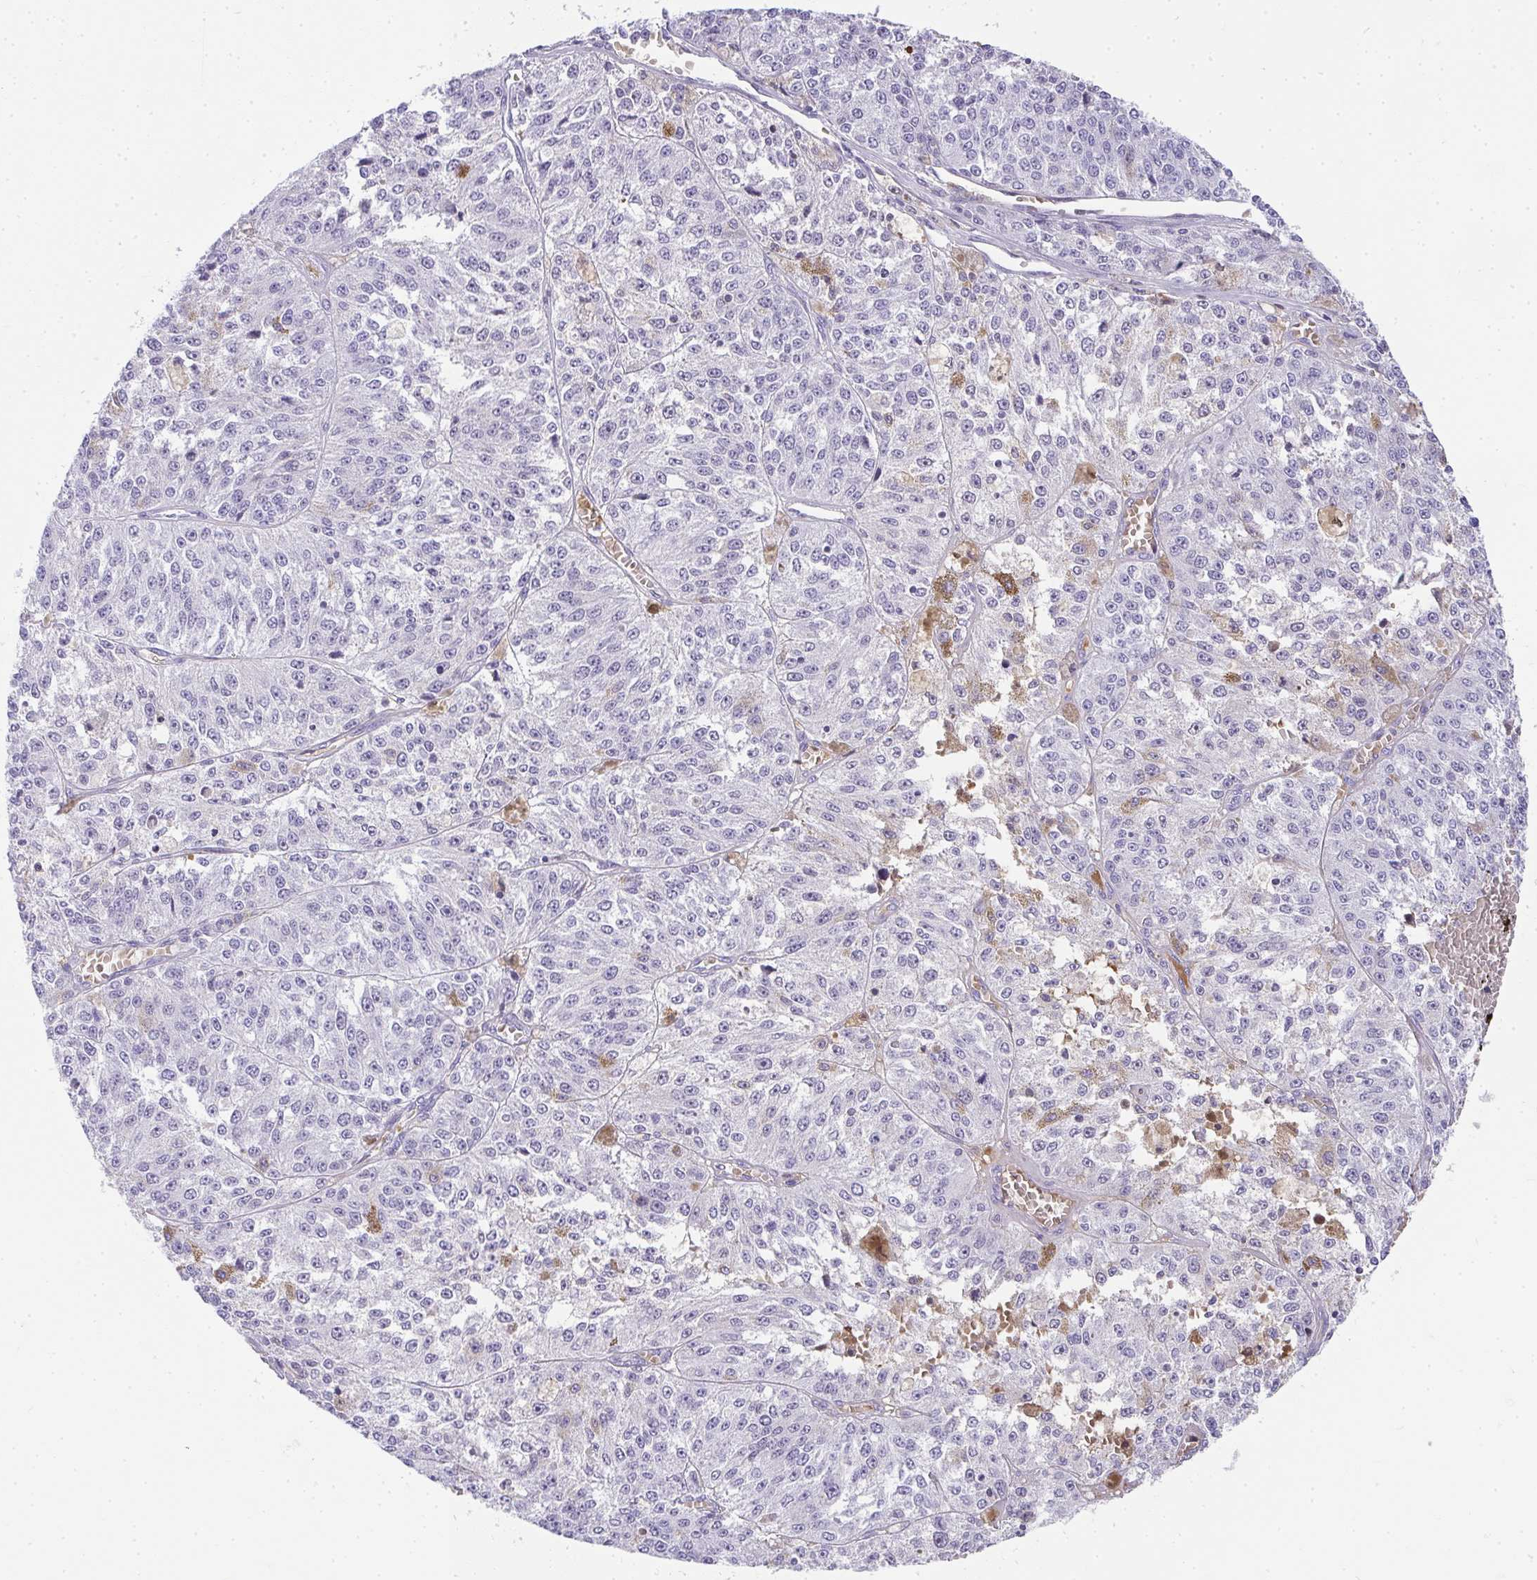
{"staining": {"intensity": "negative", "quantity": "none", "location": "none"}, "tissue": "melanoma", "cell_type": "Tumor cells", "image_type": "cancer", "snomed": [{"axis": "morphology", "description": "Malignant melanoma, Metastatic site"}, {"axis": "topography", "description": "Lymph node"}], "caption": "Tumor cells show no significant protein staining in malignant melanoma (metastatic site).", "gene": "ZSWIM3", "patient": {"sex": "female", "age": 64}}